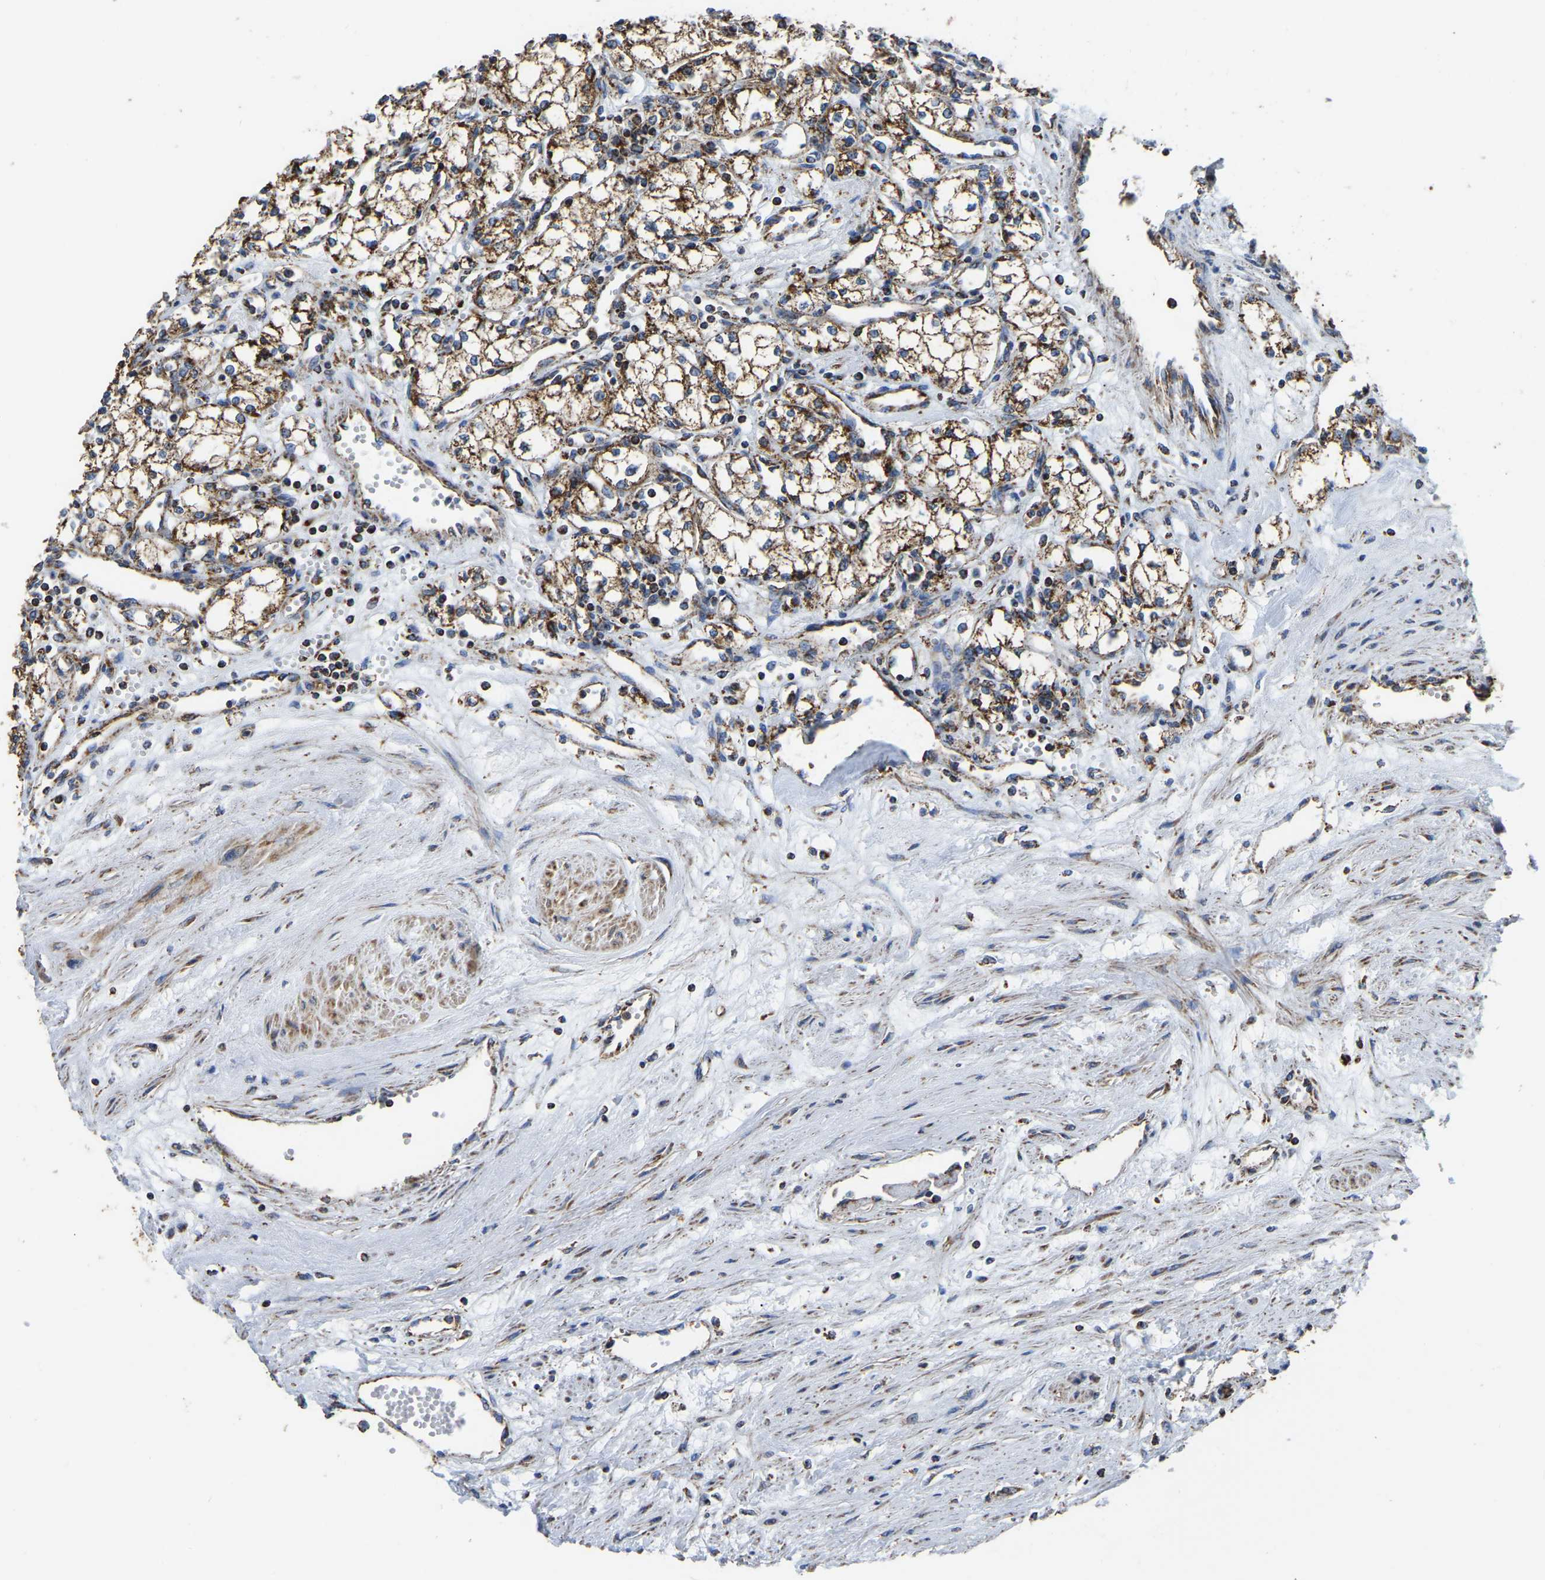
{"staining": {"intensity": "strong", "quantity": ">75%", "location": "cytoplasmic/membranous"}, "tissue": "renal cancer", "cell_type": "Tumor cells", "image_type": "cancer", "snomed": [{"axis": "morphology", "description": "Adenocarcinoma, NOS"}, {"axis": "topography", "description": "Kidney"}], "caption": "An immunohistochemistry micrograph of tumor tissue is shown. Protein staining in brown labels strong cytoplasmic/membranous positivity in adenocarcinoma (renal) within tumor cells.", "gene": "ETFA", "patient": {"sex": "male", "age": 59}}